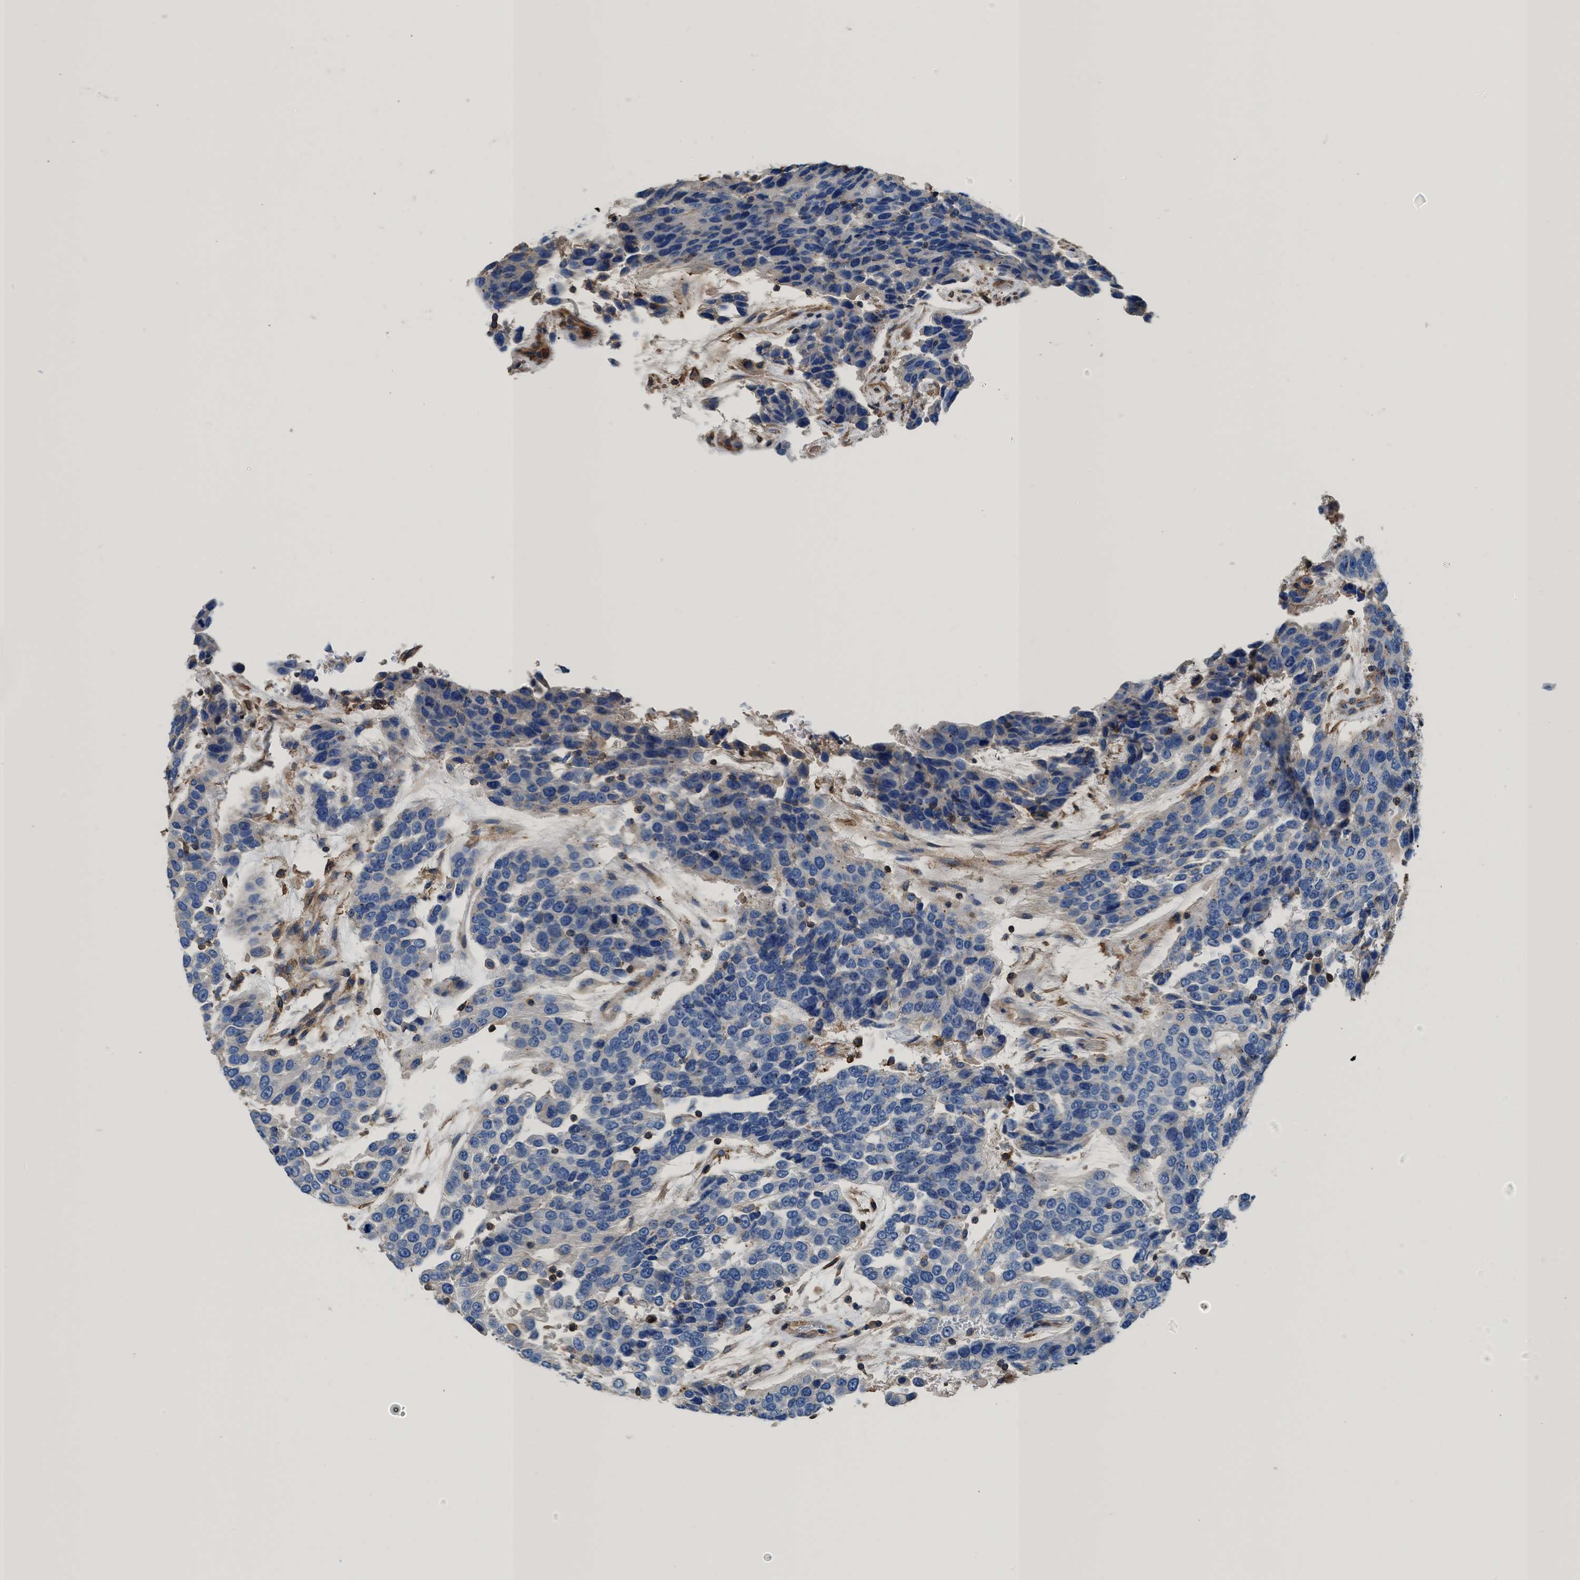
{"staining": {"intensity": "negative", "quantity": "none", "location": "none"}, "tissue": "urothelial cancer", "cell_type": "Tumor cells", "image_type": "cancer", "snomed": [{"axis": "morphology", "description": "Urothelial carcinoma, High grade"}, {"axis": "topography", "description": "Urinary bladder"}], "caption": "IHC image of human urothelial carcinoma (high-grade) stained for a protein (brown), which shows no positivity in tumor cells.", "gene": "KCNQ4", "patient": {"sex": "female", "age": 80}}